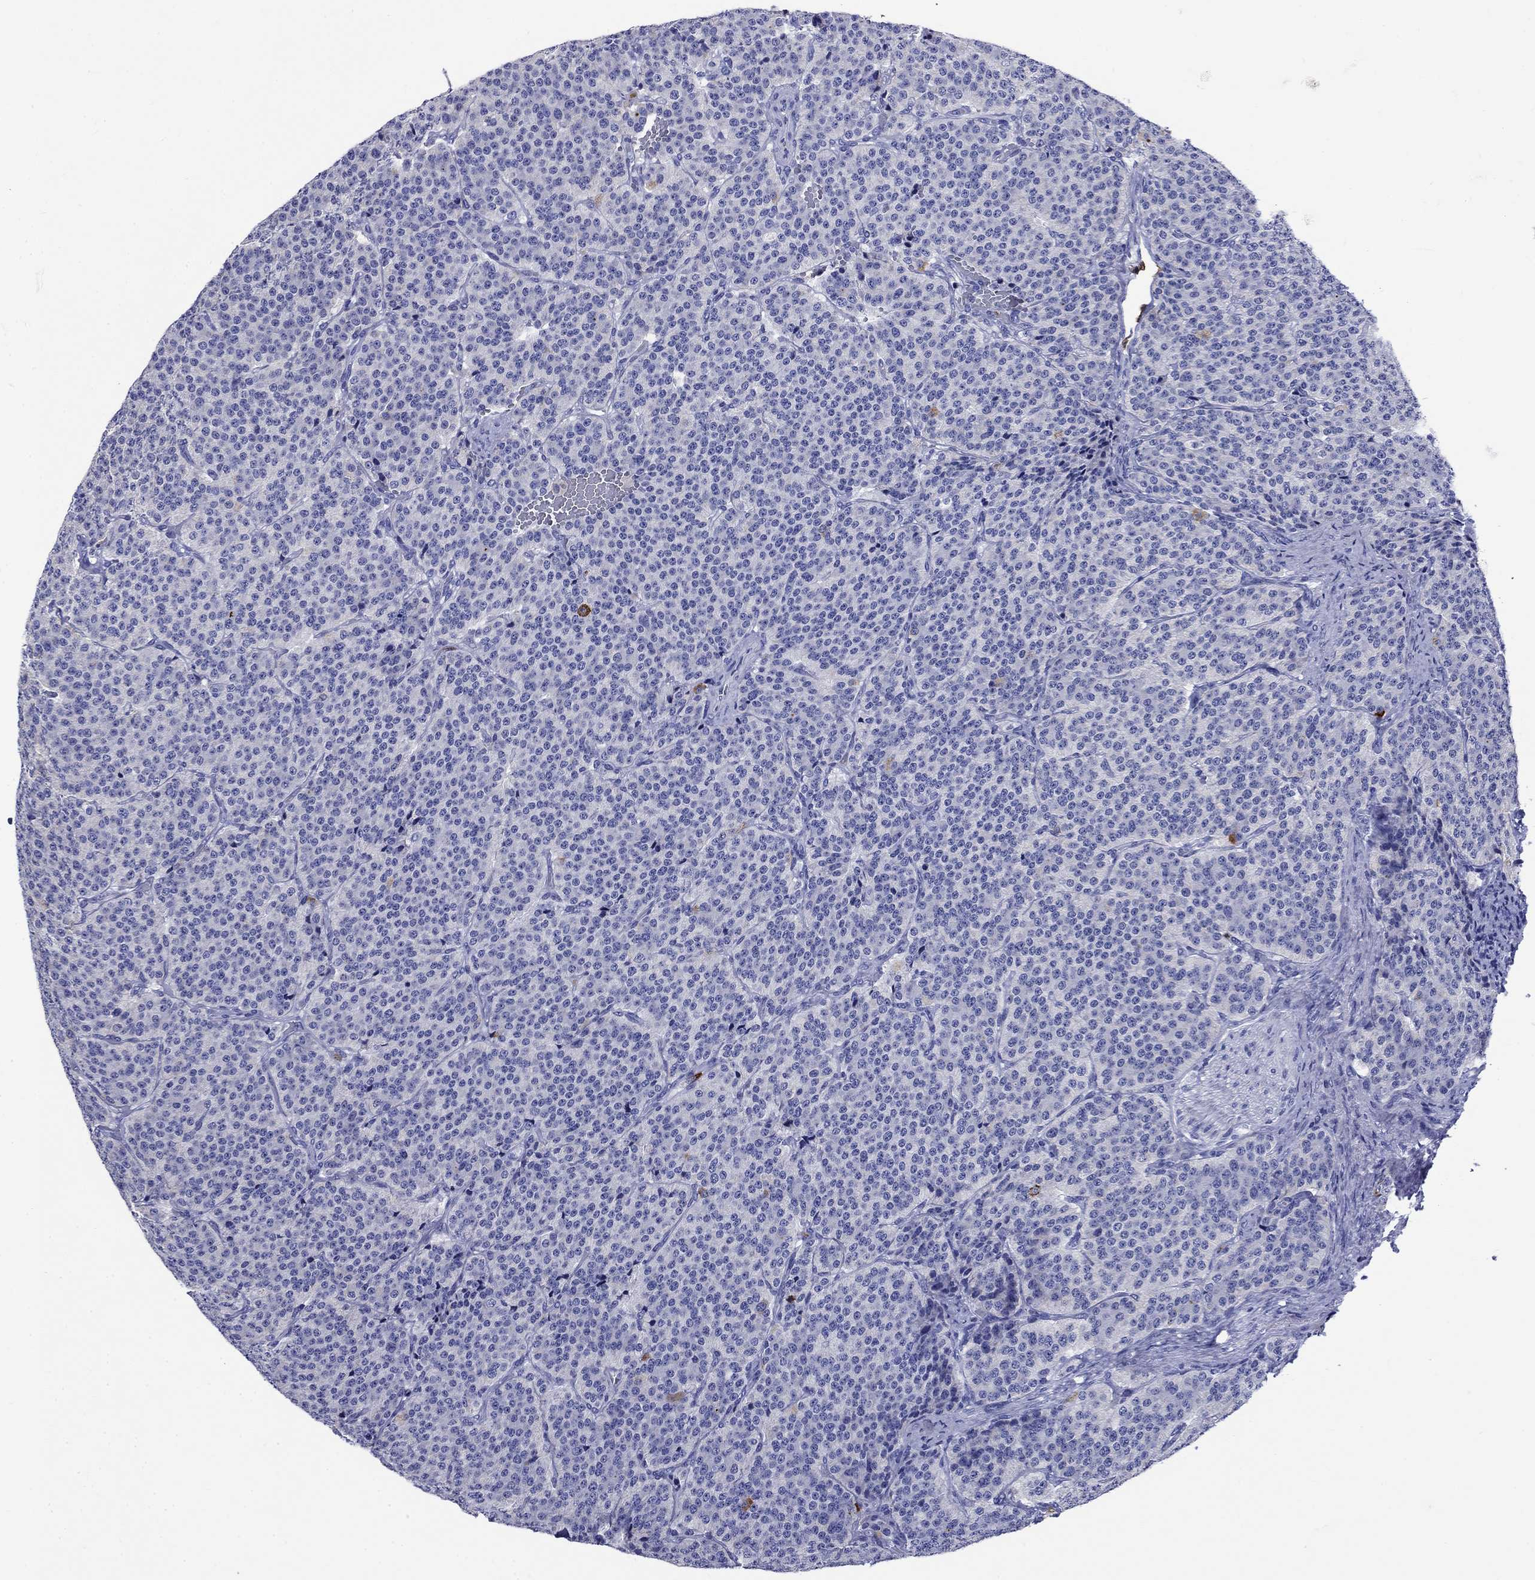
{"staining": {"intensity": "negative", "quantity": "none", "location": "none"}, "tissue": "carcinoid", "cell_type": "Tumor cells", "image_type": "cancer", "snomed": [{"axis": "morphology", "description": "Carcinoid, malignant, NOS"}, {"axis": "topography", "description": "Small intestine"}], "caption": "An IHC micrograph of carcinoid is shown. There is no staining in tumor cells of carcinoid.", "gene": "TFR2", "patient": {"sex": "female", "age": 58}}